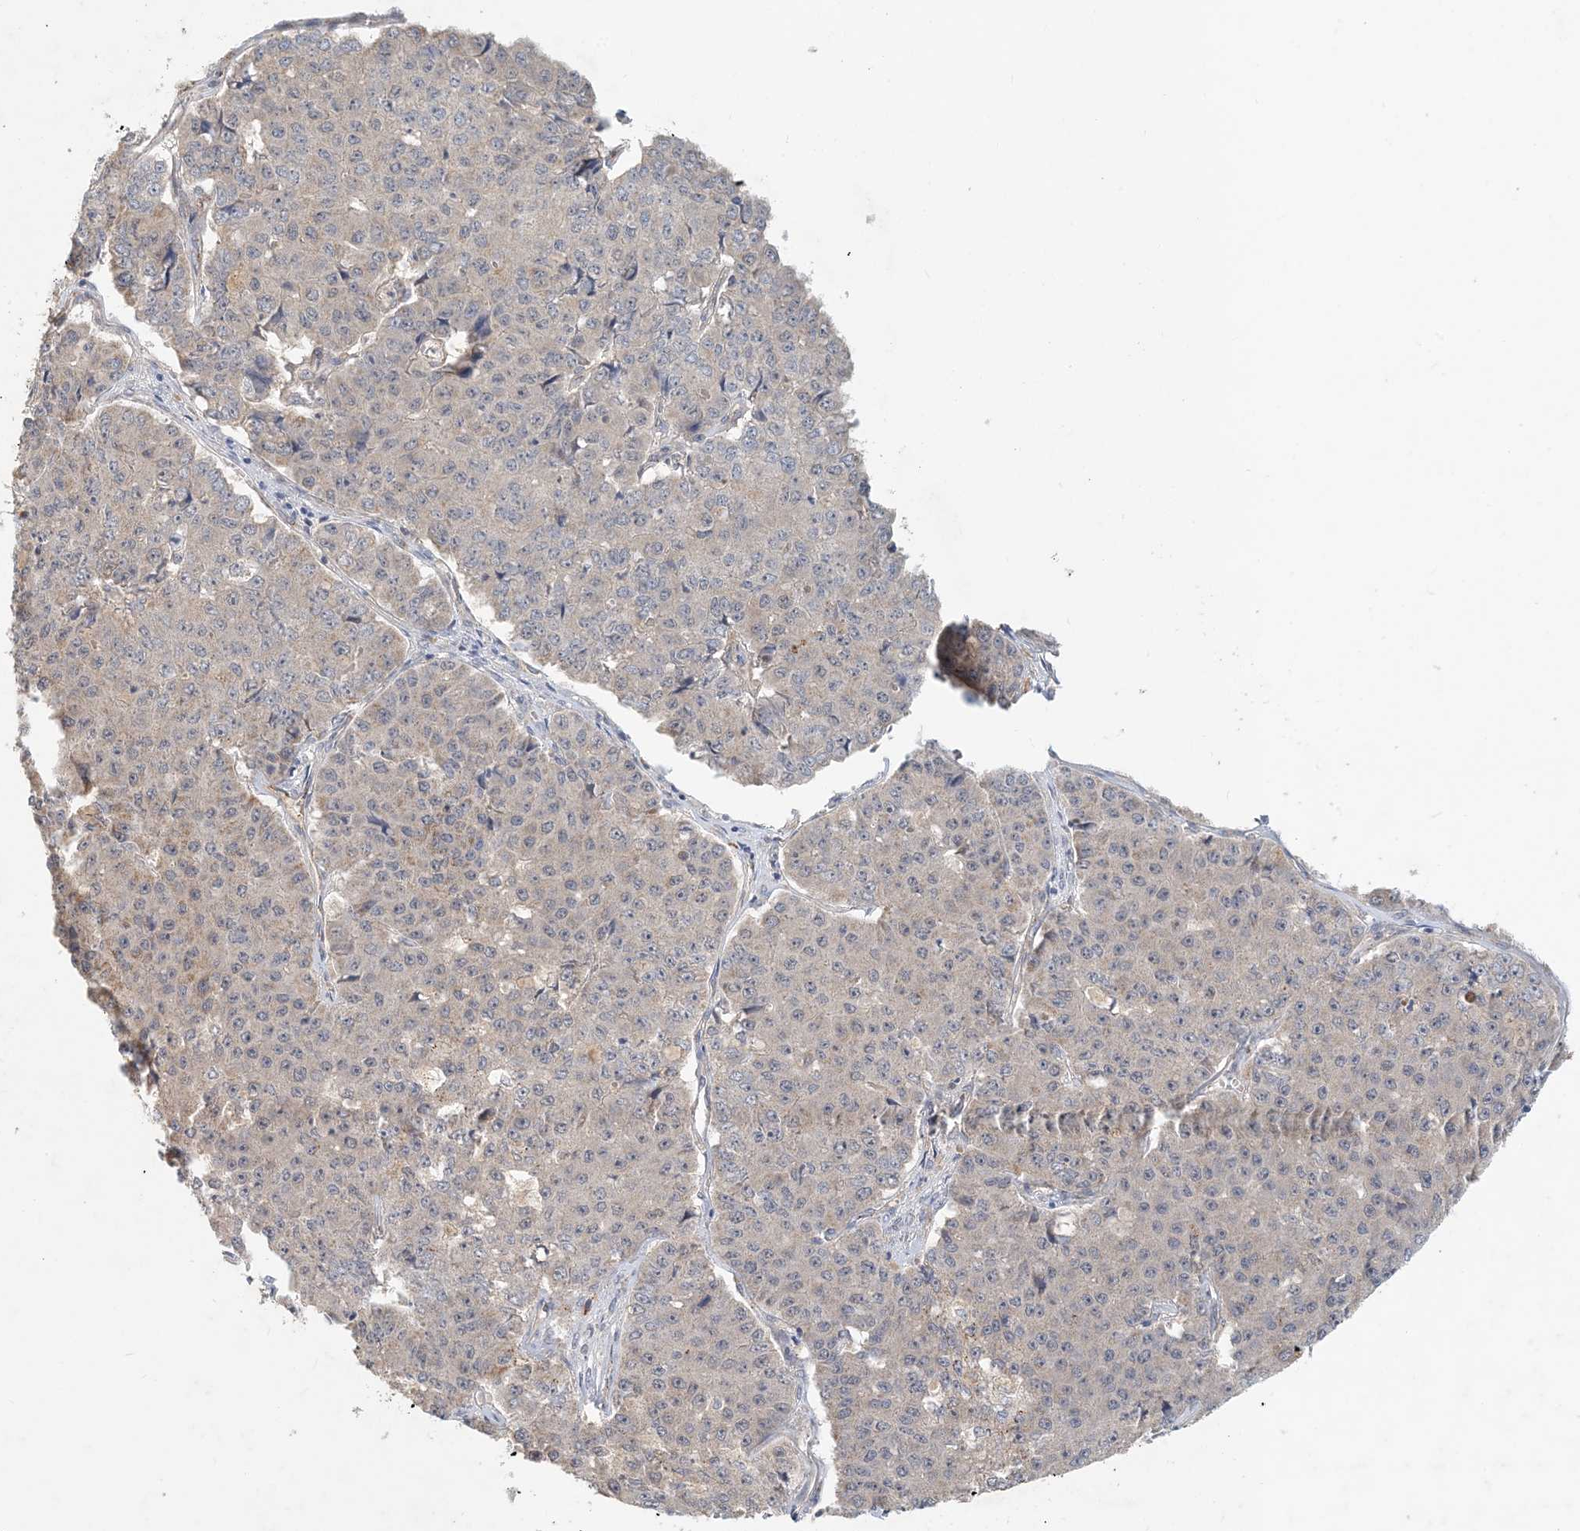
{"staining": {"intensity": "weak", "quantity": "<25%", "location": "cytoplasmic/membranous"}, "tissue": "pancreatic cancer", "cell_type": "Tumor cells", "image_type": "cancer", "snomed": [{"axis": "morphology", "description": "Adenocarcinoma, NOS"}, {"axis": "topography", "description": "Pancreas"}], "caption": "Immunohistochemistry (IHC) micrograph of pancreatic cancer (adenocarcinoma) stained for a protein (brown), which displays no staining in tumor cells. Brightfield microscopy of IHC stained with DAB (brown) and hematoxylin (blue), captured at high magnification.", "gene": "ZBTB3", "patient": {"sex": "male", "age": 50}}